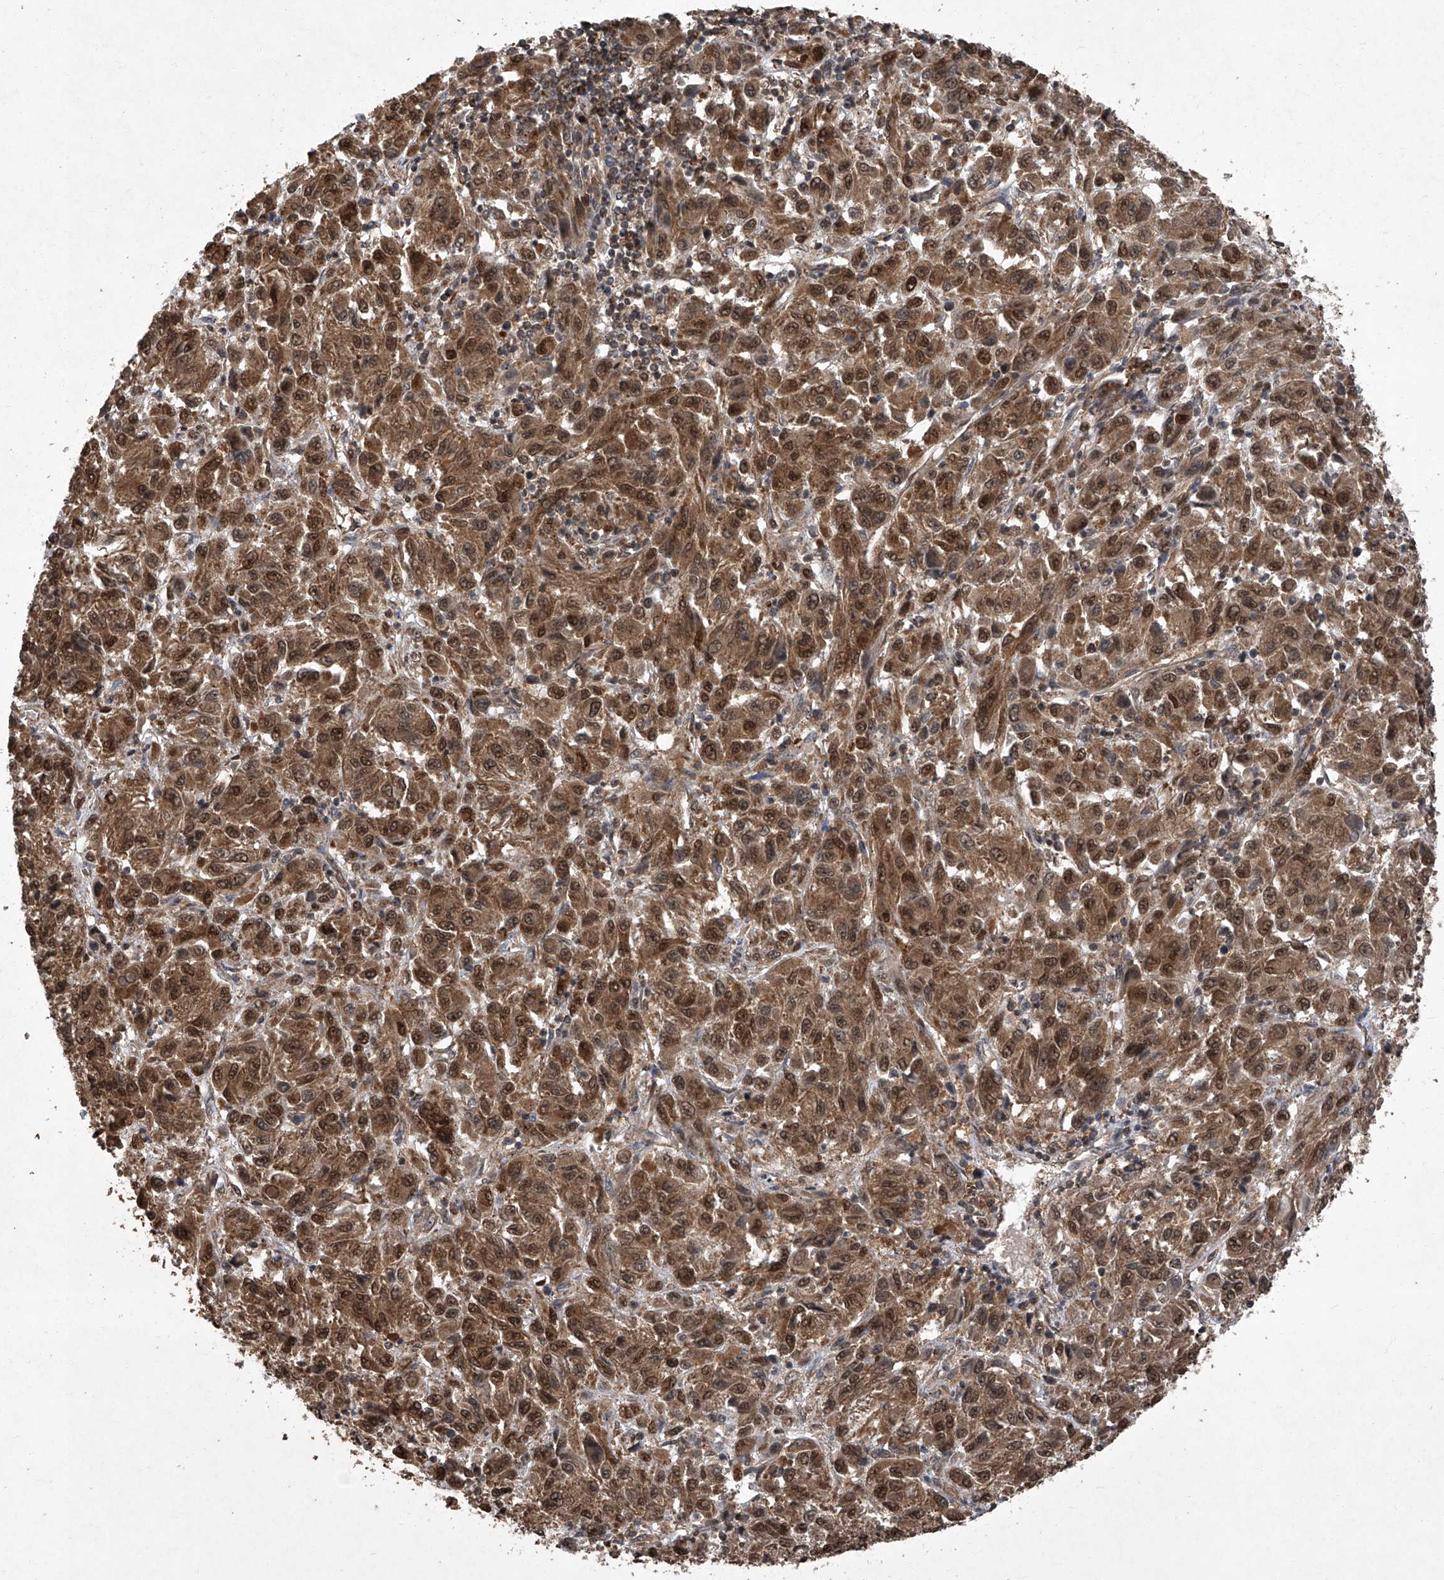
{"staining": {"intensity": "strong", "quantity": ">75%", "location": "cytoplasmic/membranous,nuclear"}, "tissue": "melanoma", "cell_type": "Tumor cells", "image_type": "cancer", "snomed": [{"axis": "morphology", "description": "Malignant melanoma, Metastatic site"}, {"axis": "topography", "description": "Lung"}], "caption": "IHC photomicrograph of malignant melanoma (metastatic site) stained for a protein (brown), which shows high levels of strong cytoplasmic/membranous and nuclear expression in approximately >75% of tumor cells.", "gene": "TSNAX", "patient": {"sex": "male", "age": 64}}